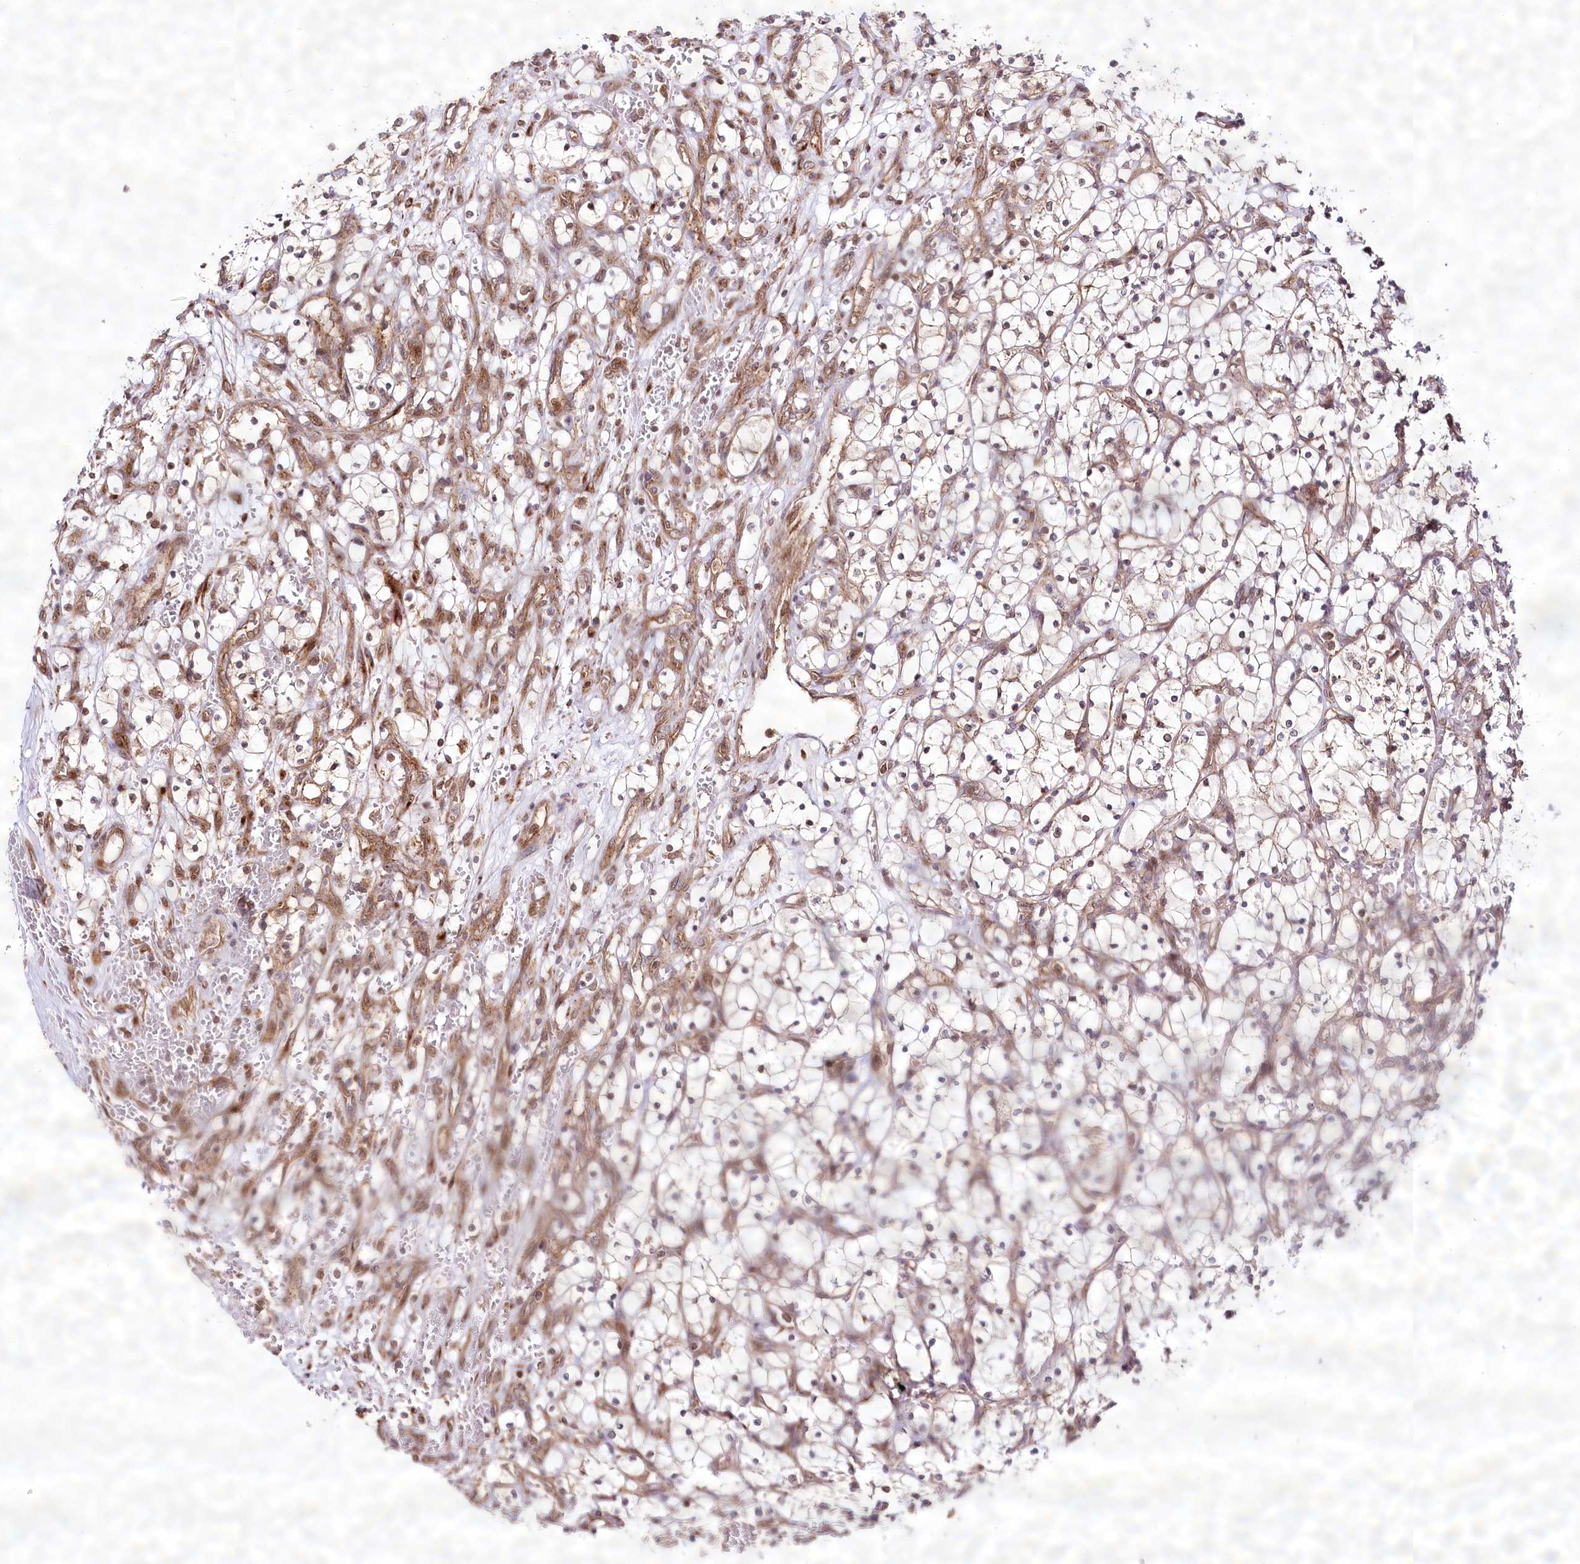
{"staining": {"intensity": "weak", "quantity": ">75%", "location": "cytoplasmic/membranous"}, "tissue": "renal cancer", "cell_type": "Tumor cells", "image_type": "cancer", "snomed": [{"axis": "morphology", "description": "Adenocarcinoma, NOS"}, {"axis": "topography", "description": "Kidney"}], "caption": "Renal adenocarcinoma tissue demonstrates weak cytoplasmic/membranous expression in approximately >75% of tumor cells, visualized by immunohistochemistry.", "gene": "COPG1", "patient": {"sex": "female", "age": 69}}